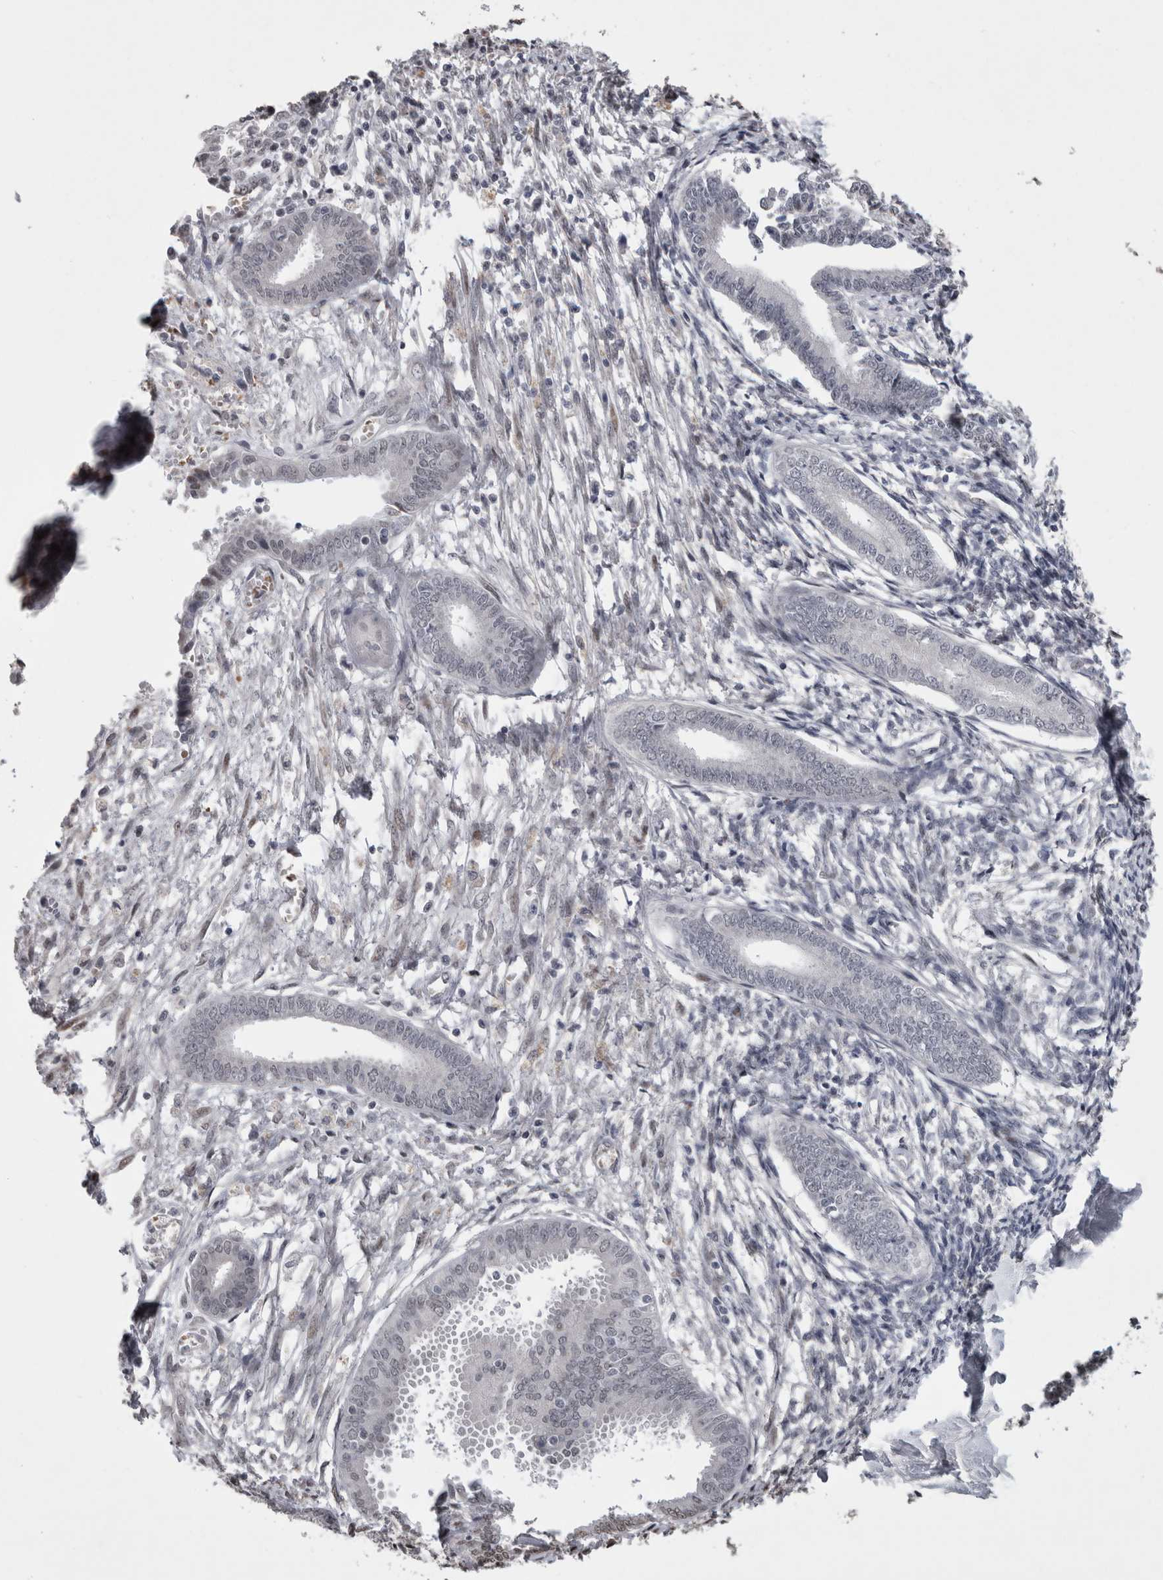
{"staining": {"intensity": "negative", "quantity": "none", "location": "none"}, "tissue": "endometrium", "cell_type": "Cells in endometrial stroma", "image_type": "normal", "snomed": [{"axis": "morphology", "description": "Normal tissue, NOS"}, {"axis": "topography", "description": "Endometrium"}], "caption": "Histopathology image shows no significant protein expression in cells in endometrial stroma of benign endometrium. Nuclei are stained in blue.", "gene": "IFI44", "patient": {"sex": "female", "age": 56}}